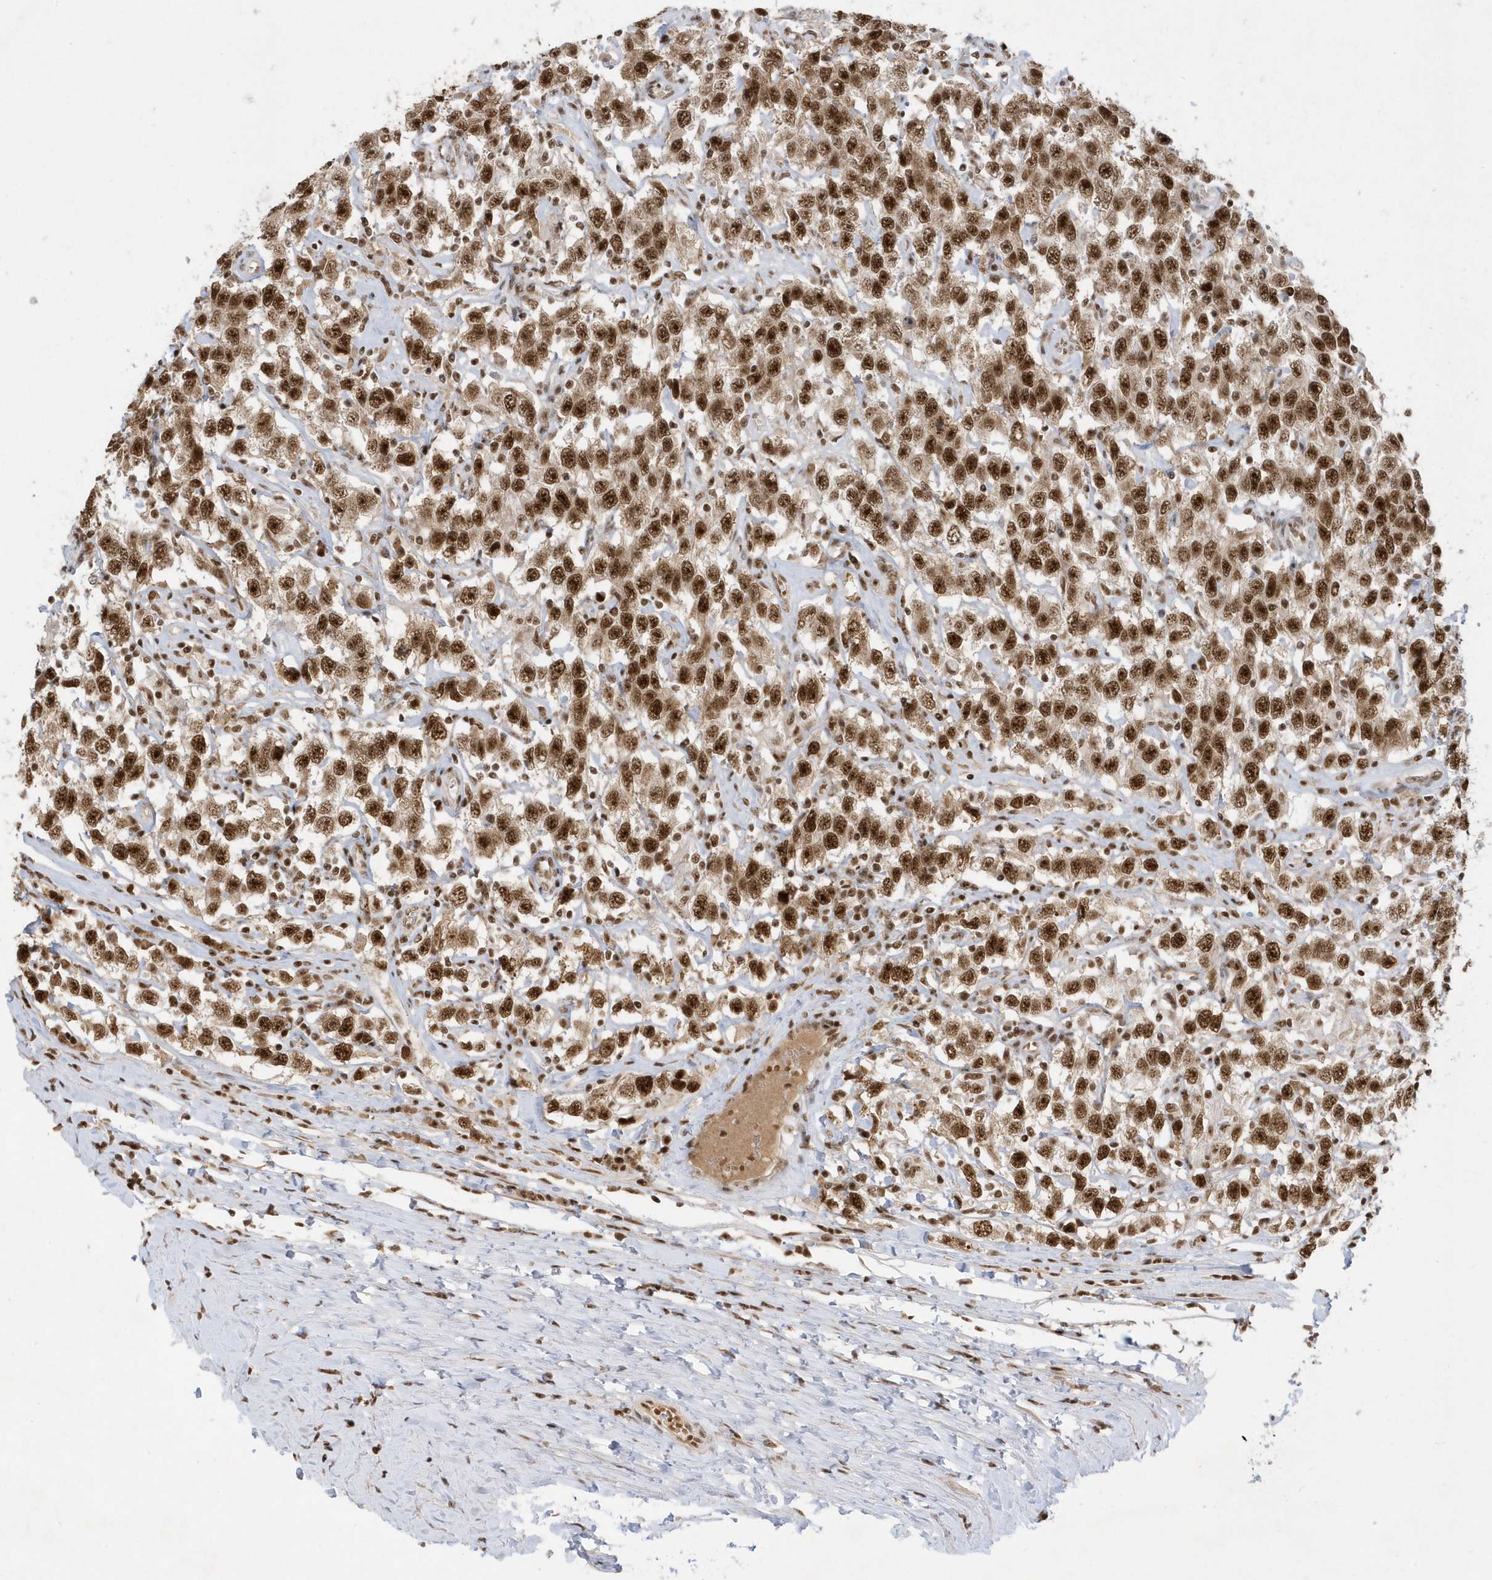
{"staining": {"intensity": "strong", "quantity": ">75%", "location": "nuclear"}, "tissue": "testis cancer", "cell_type": "Tumor cells", "image_type": "cancer", "snomed": [{"axis": "morphology", "description": "Seminoma, NOS"}, {"axis": "topography", "description": "Testis"}], "caption": "The histopathology image displays staining of testis cancer (seminoma), revealing strong nuclear protein staining (brown color) within tumor cells.", "gene": "PPIL2", "patient": {"sex": "male", "age": 41}}